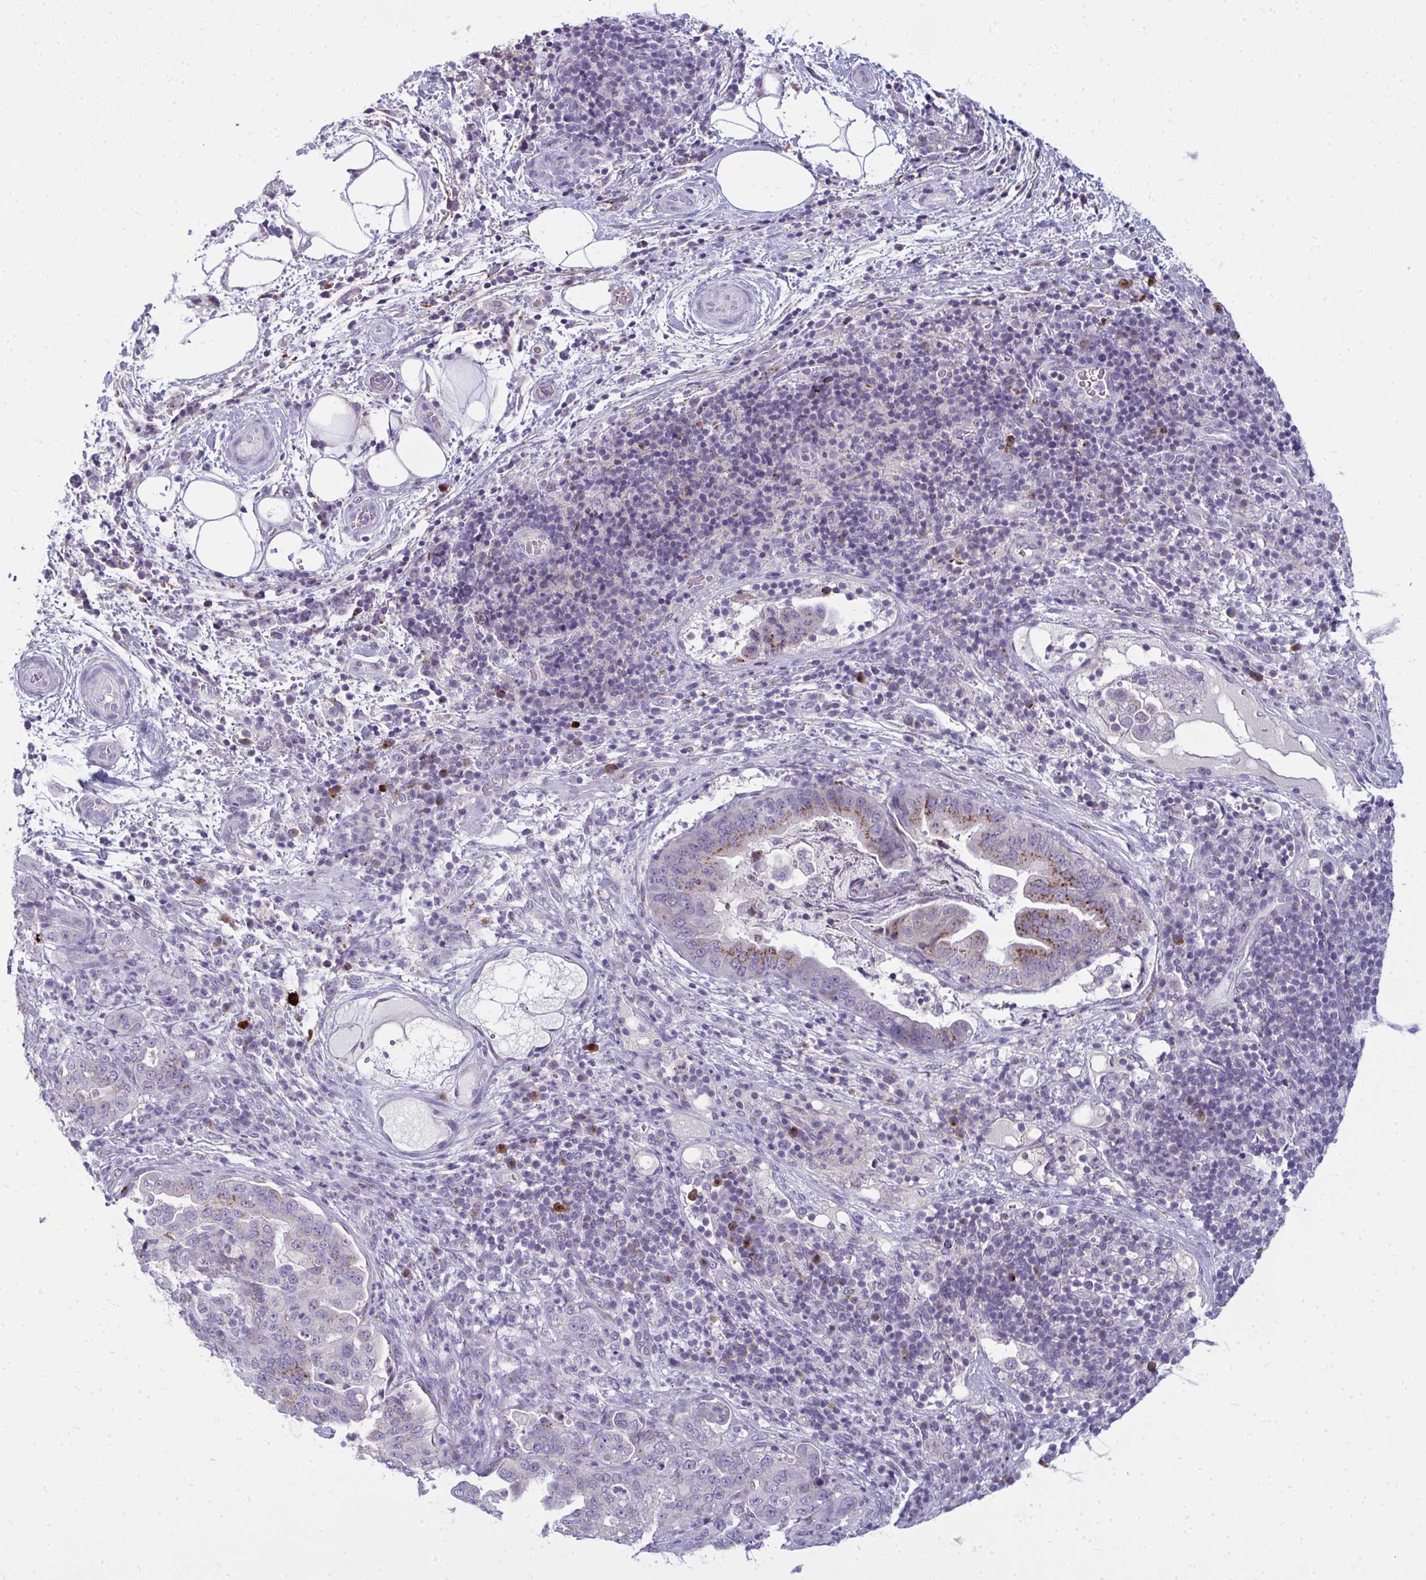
{"staining": {"intensity": "moderate", "quantity": "<25%", "location": "cytoplasmic/membranous"}, "tissue": "pancreatic cancer", "cell_type": "Tumor cells", "image_type": "cancer", "snomed": [{"axis": "morphology", "description": "Normal tissue, NOS"}, {"axis": "morphology", "description": "Adenocarcinoma, NOS"}, {"axis": "topography", "description": "Lymph node"}, {"axis": "topography", "description": "Pancreas"}], "caption": "Pancreatic adenocarcinoma stained for a protein (brown) exhibits moderate cytoplasmic/membranous positive staining in approximately <25% of tumor cells.", "gene": "DTX4", "patient": {"sex": "female", "age": 67}}